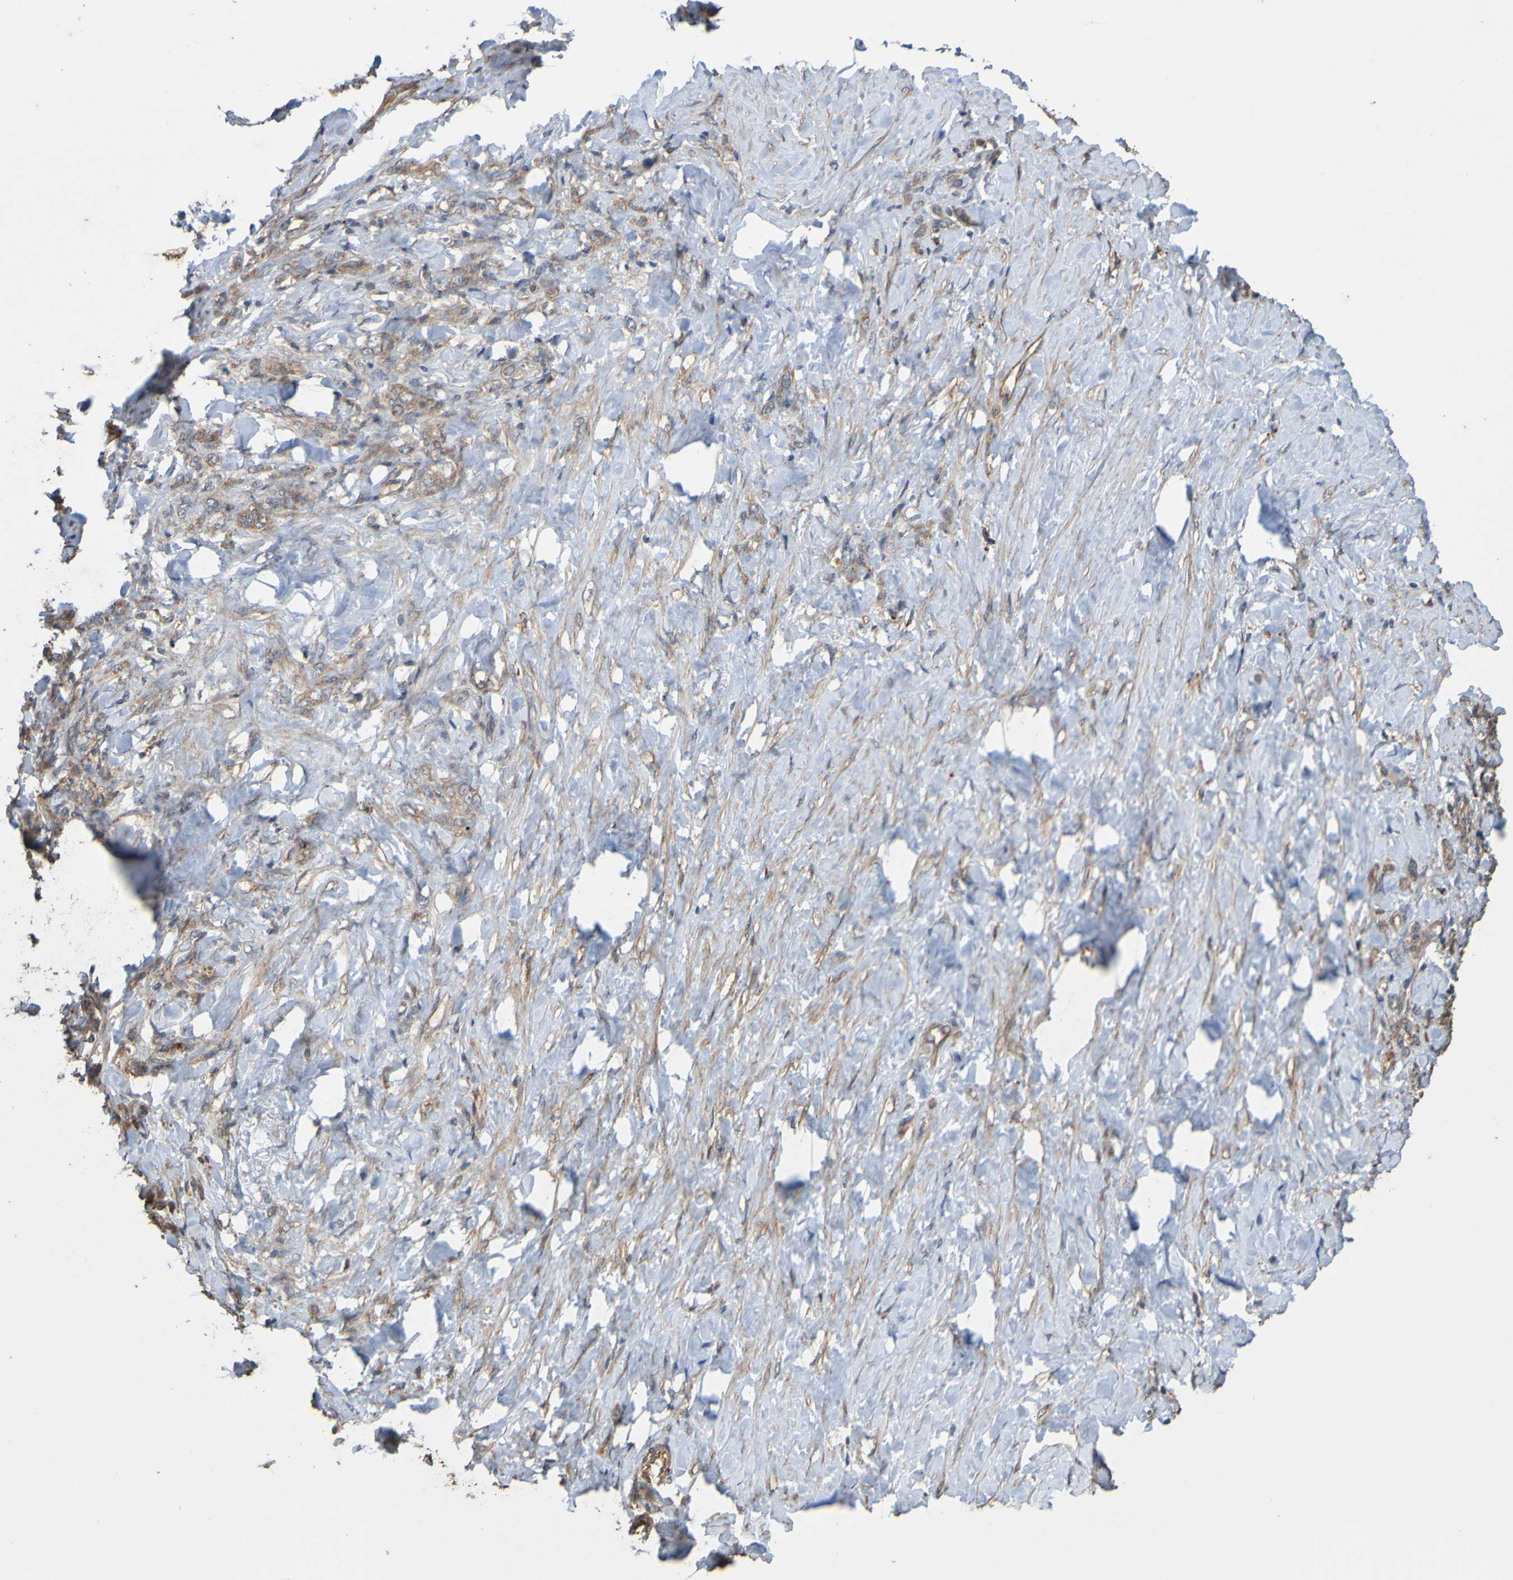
{"staining": {"intensity": "weak", "quantity": ">75%", "location": "cytoplasmic/membranous"}, "tissue": "stomach cancer", "cell_type": "Tumor cells", "image_type": "cancer", "snomed": [{"axis": "morphology", "description": "Adenocarcinoma, NOS"}, {"axis": "topography", "description": "Stomach"}], "caption": "Protein analysis of adenocarcinoma (stomach) tissue reveals weak cytoplasmic/membranous positivity in about >75% of tumor cells.", "gene": "UCN", "patient": {"sex": "male", "age": 82}}